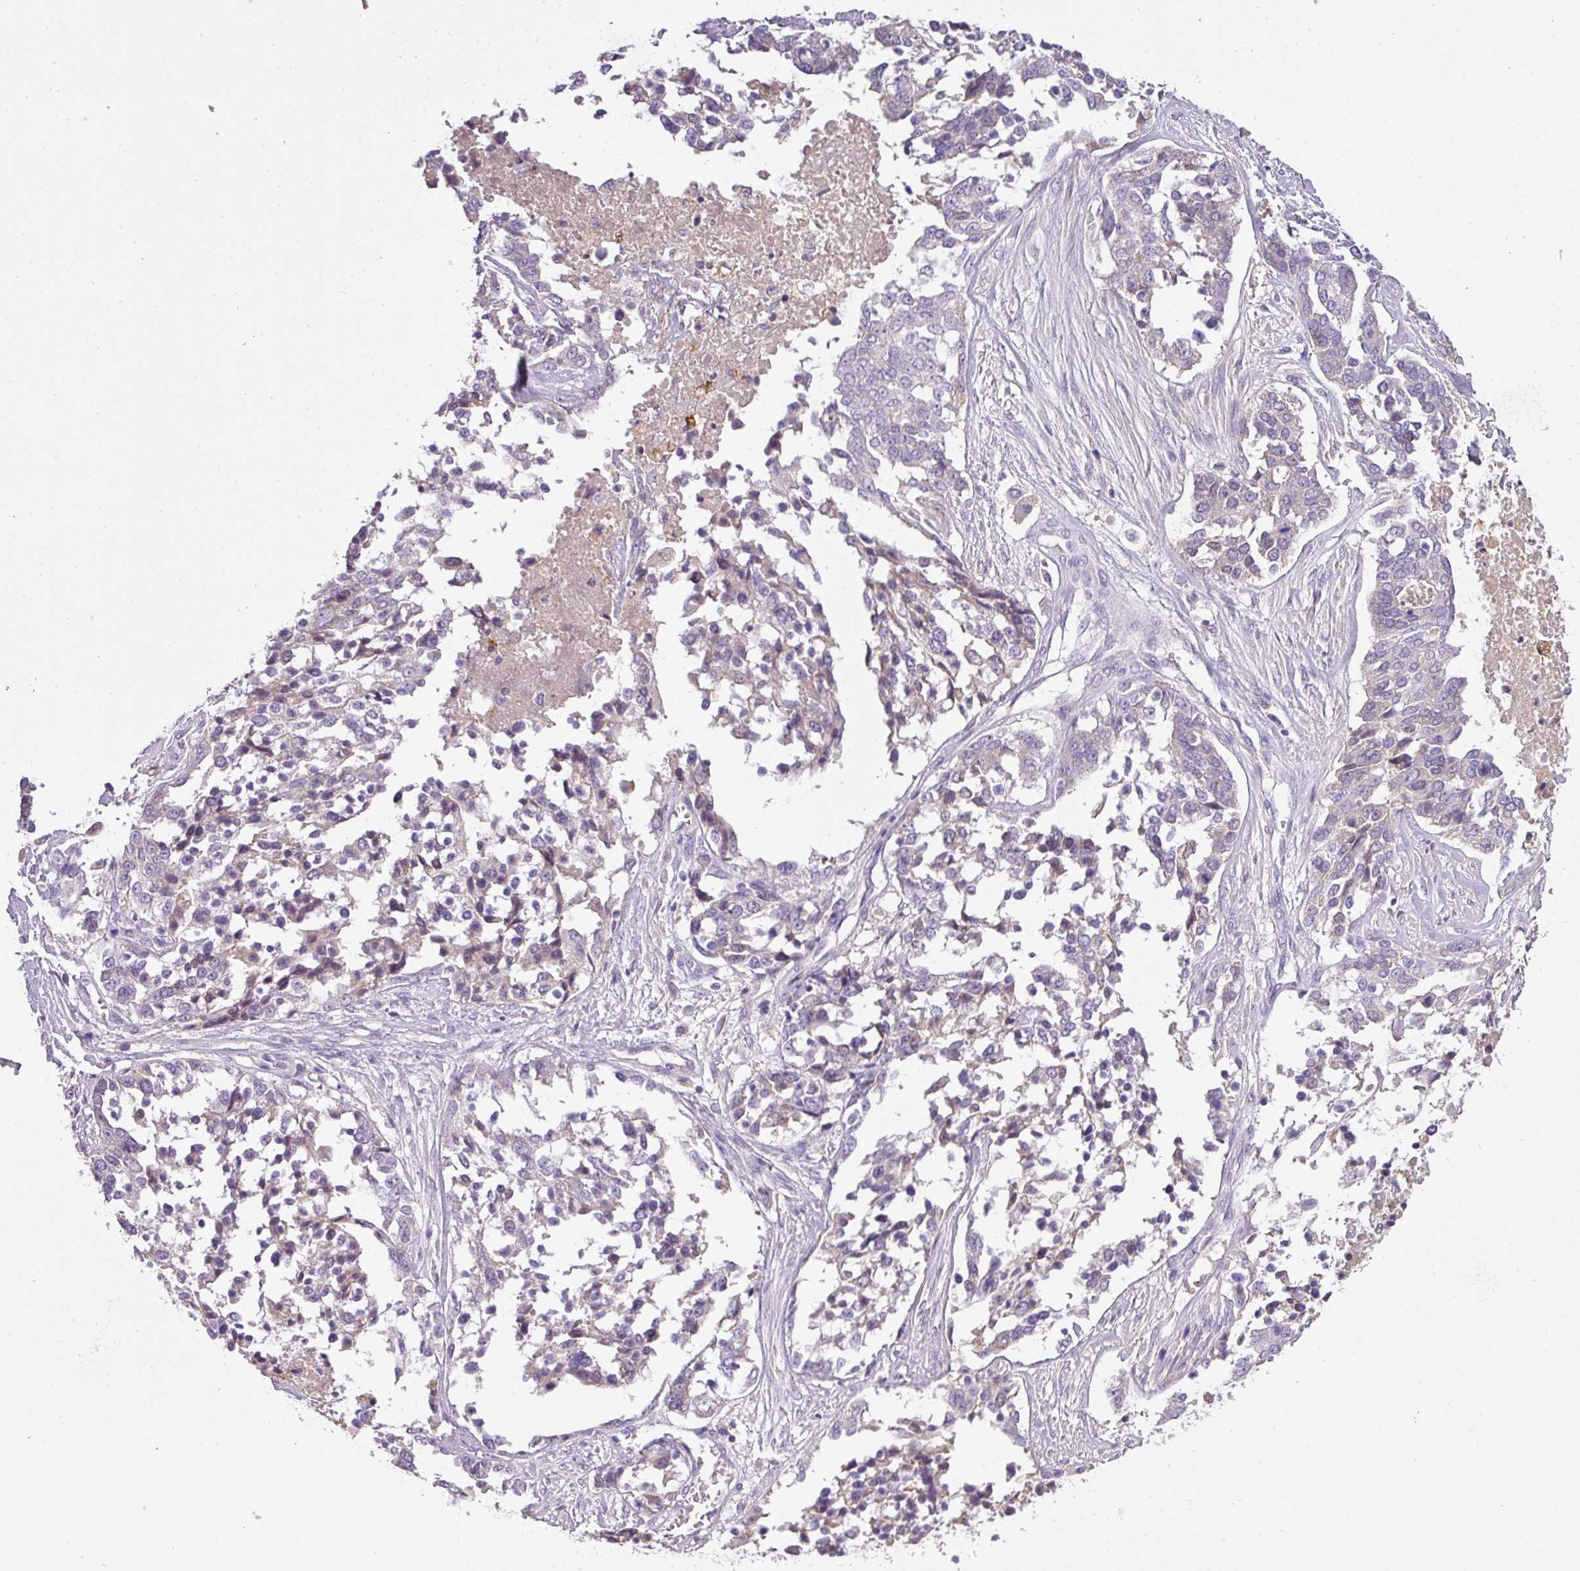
{"staining": {"intensity": "negative", "quantity": "none", "location": "none"}, "tissue": "ovarian cancer", "cell_type": "Tumor cells", "image_type": "cancer", "snomed": [{"axis": "morphology", "description": "Cystadenocarcinoma, serous, NOS"}, {"axis": "topography", "description": "Ovary"}], "caption": "Immunohistochemistry (IHC) image of serous cystadenocarcinoma (ovarian) stained for a protein (brown), which reveals no staining in tumor cells.", "gene": "OR6C6", "patient": {"sex": "female", "age": 44}}